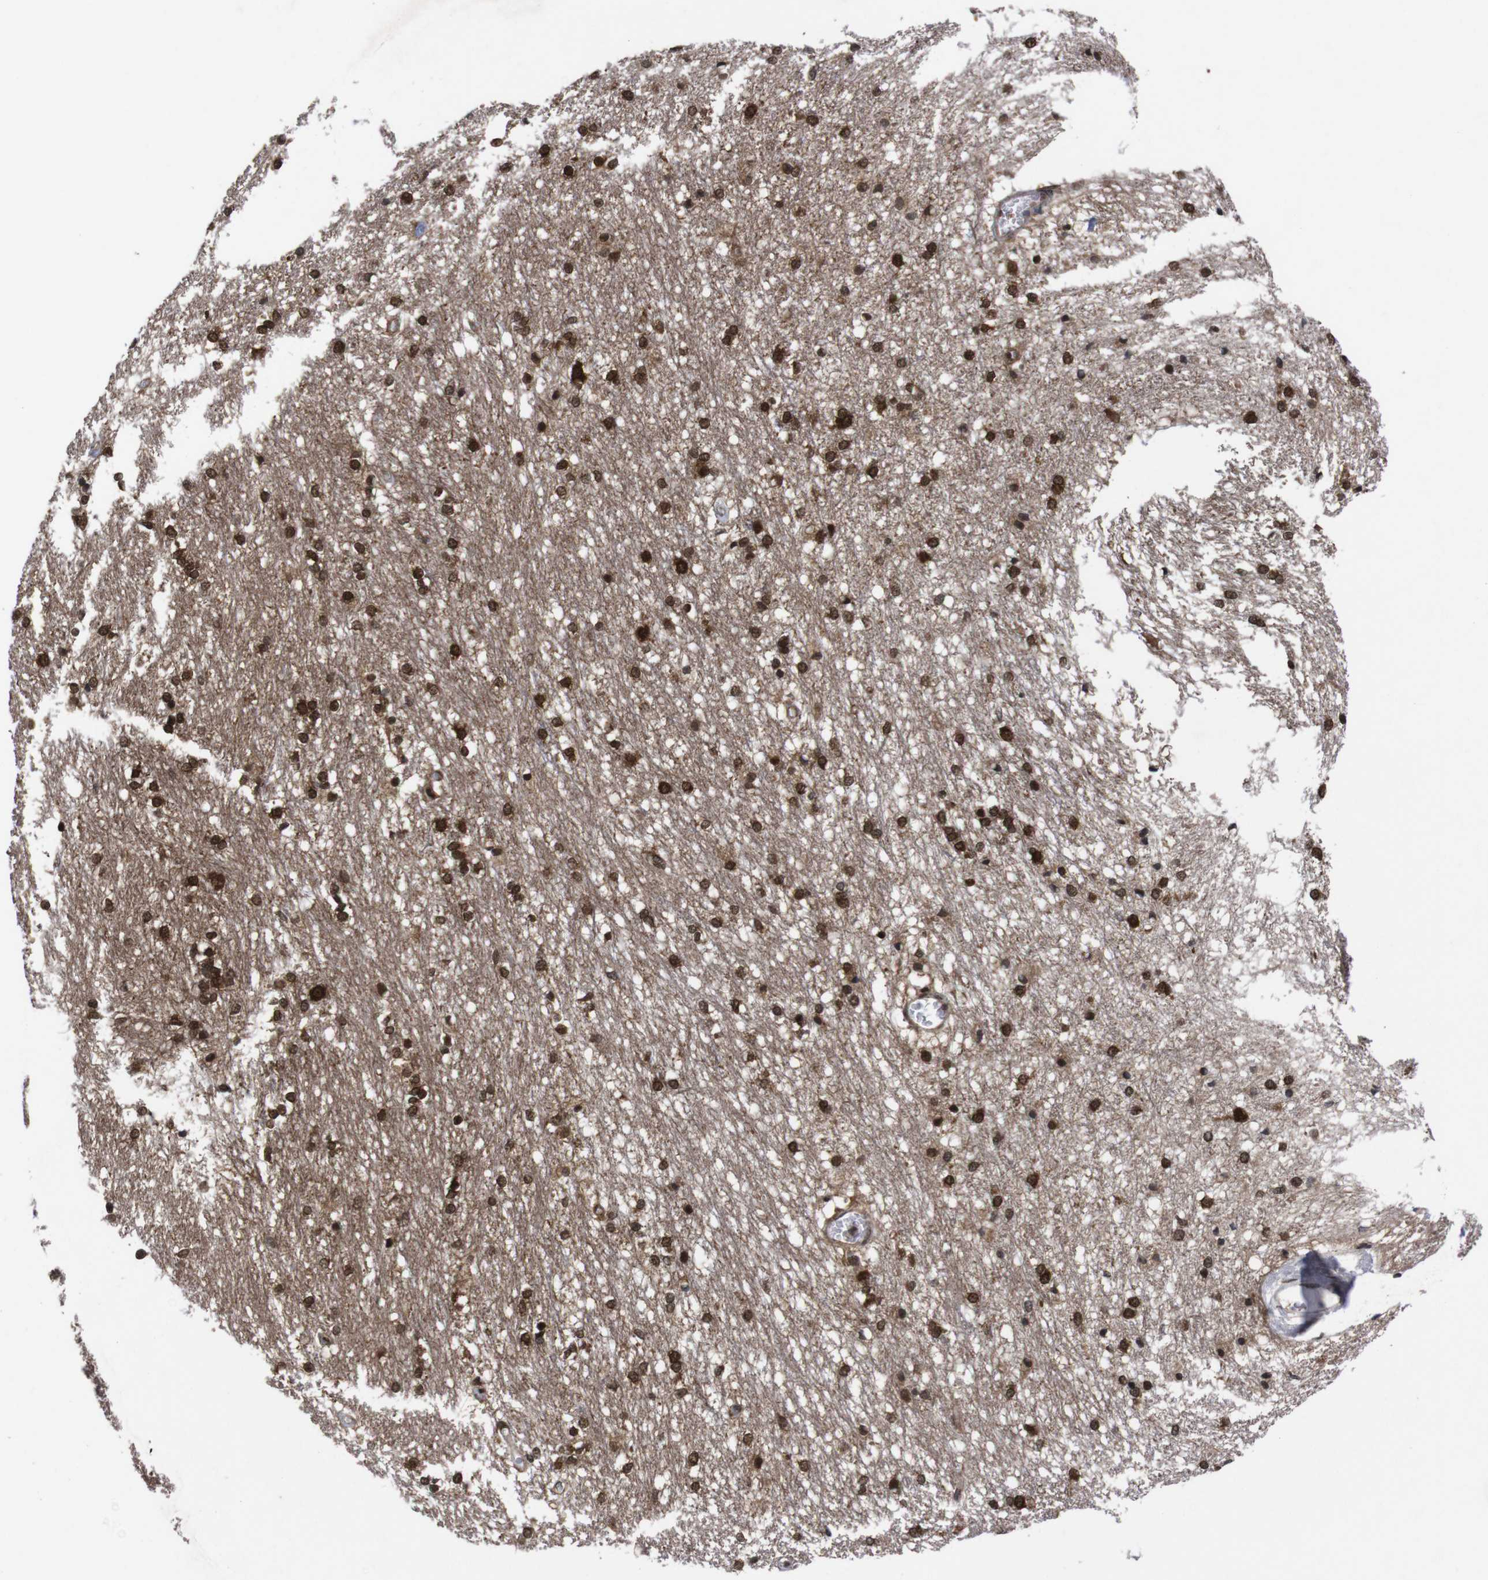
{"staining": {"intensity": "strong", "quantity": ">75%", "location": "nuclear"}, "tissue": "caudate", "cell_type": "Glial cells", "image_type": "normal", "snomed": [{"axis": "morphology", "description": "Normal tissue, NOS"}, {"axis": "topography", "description": "Lateral ventricle wall"}], "caption": "Immunohistochemistry (IHC) photomicrograph of benign caudate stained for a protein (brown), which exhibits high levels of strong nuclear expression in about >75% of glial cells.", "gene": "UBQLN2", "patient": {"sex": "female", "age": 19}}